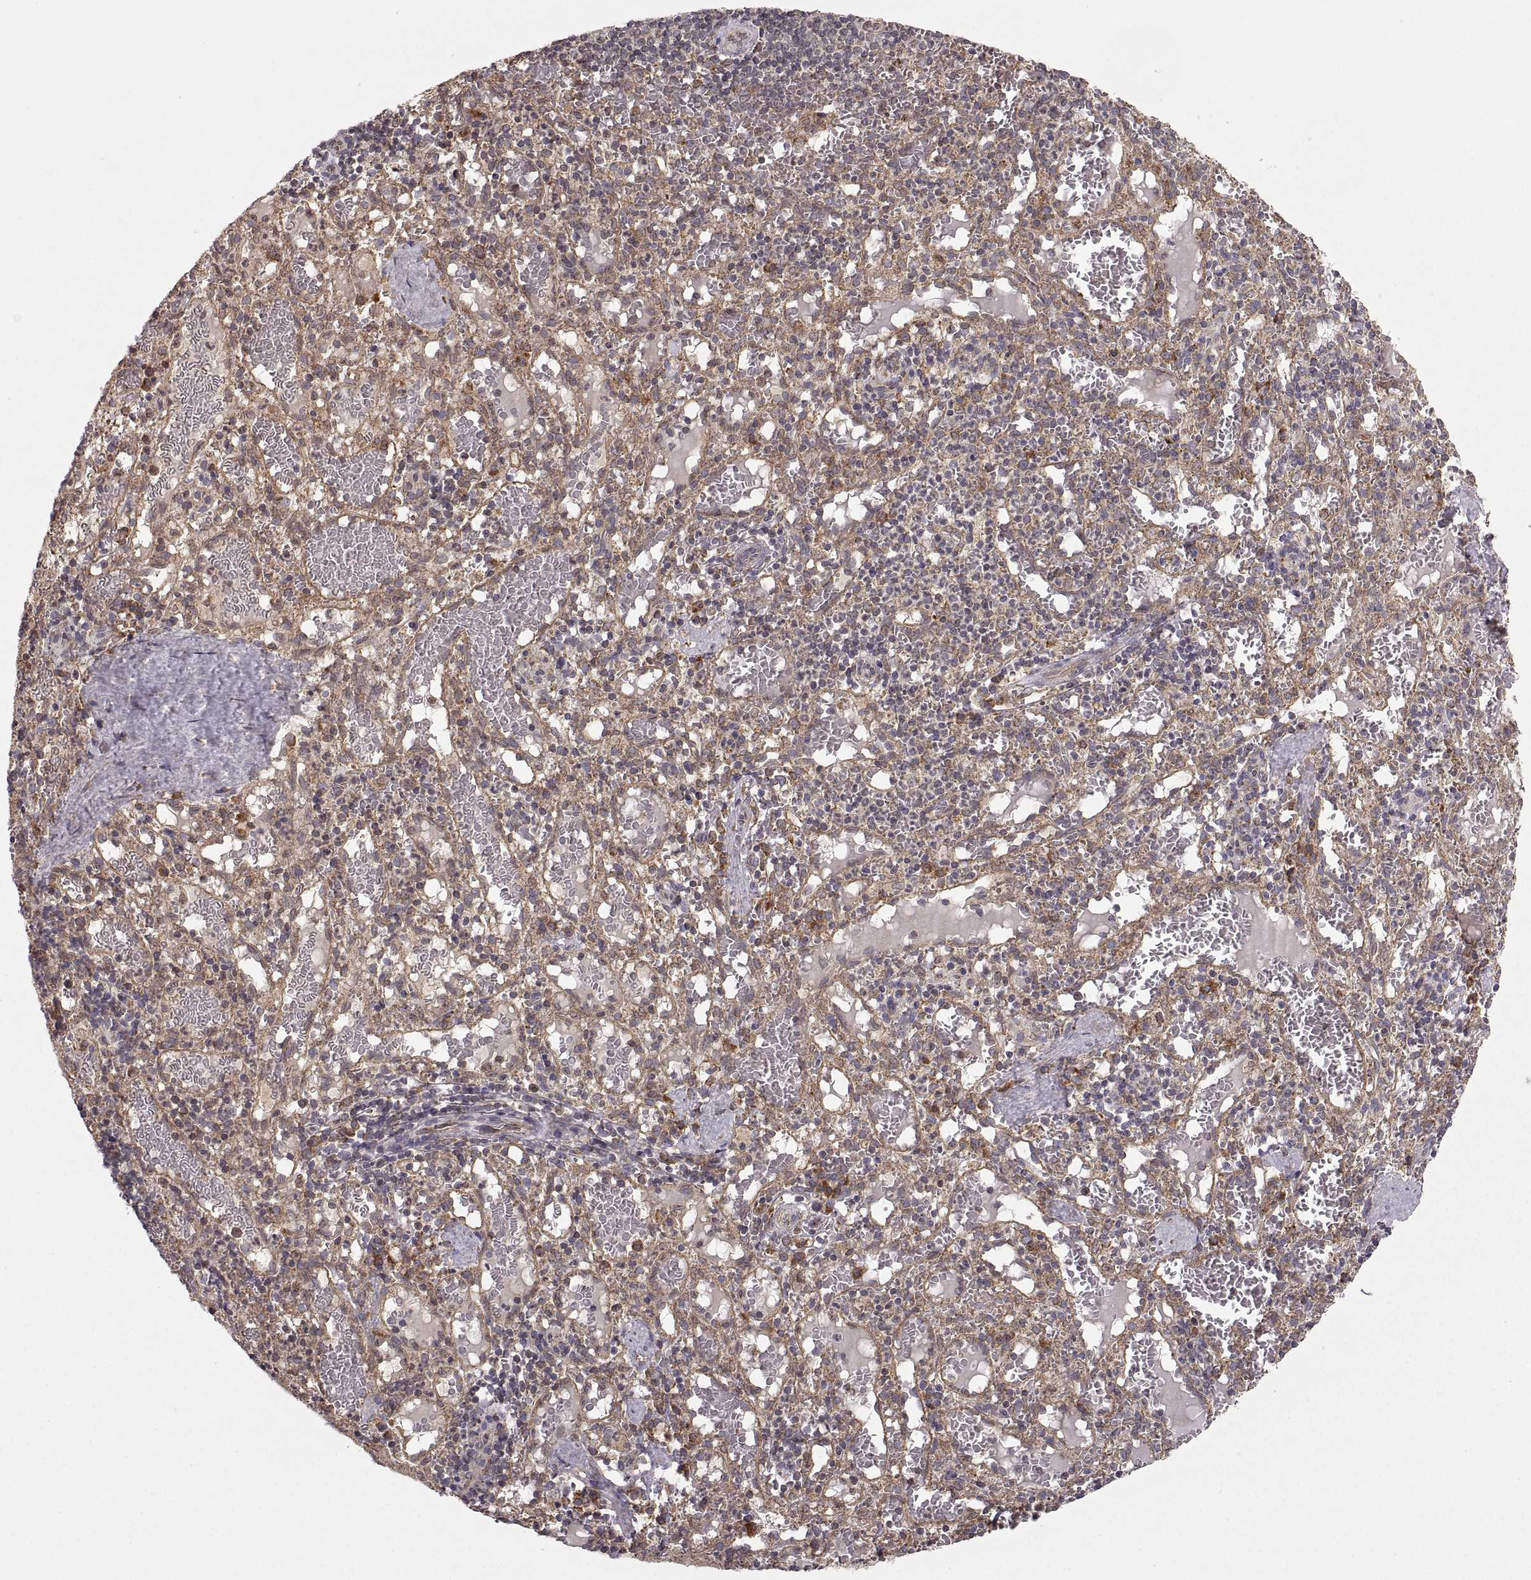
{"staining": {"intensity": "strong", "quantity": "<25%", "location": "cytoplasmic/membranous"}, "tissue": "spleen", "cell_type": "Cells in red pulp", "image_type": "normal", "snomed": [{"axis": "morphology", "description": "Normal tissue, NOS"}, {"axis": "topography", "description": "Spleen"}], "caption": "Strong cytoplasmic/membranous staining for a protein is seen in approximately <25% of cells in red pulp of unremarkable spleen using immunohistochemistry (IHC).", "gene": "PDIA3", "patient": {"sex": "male", "age": 11}}